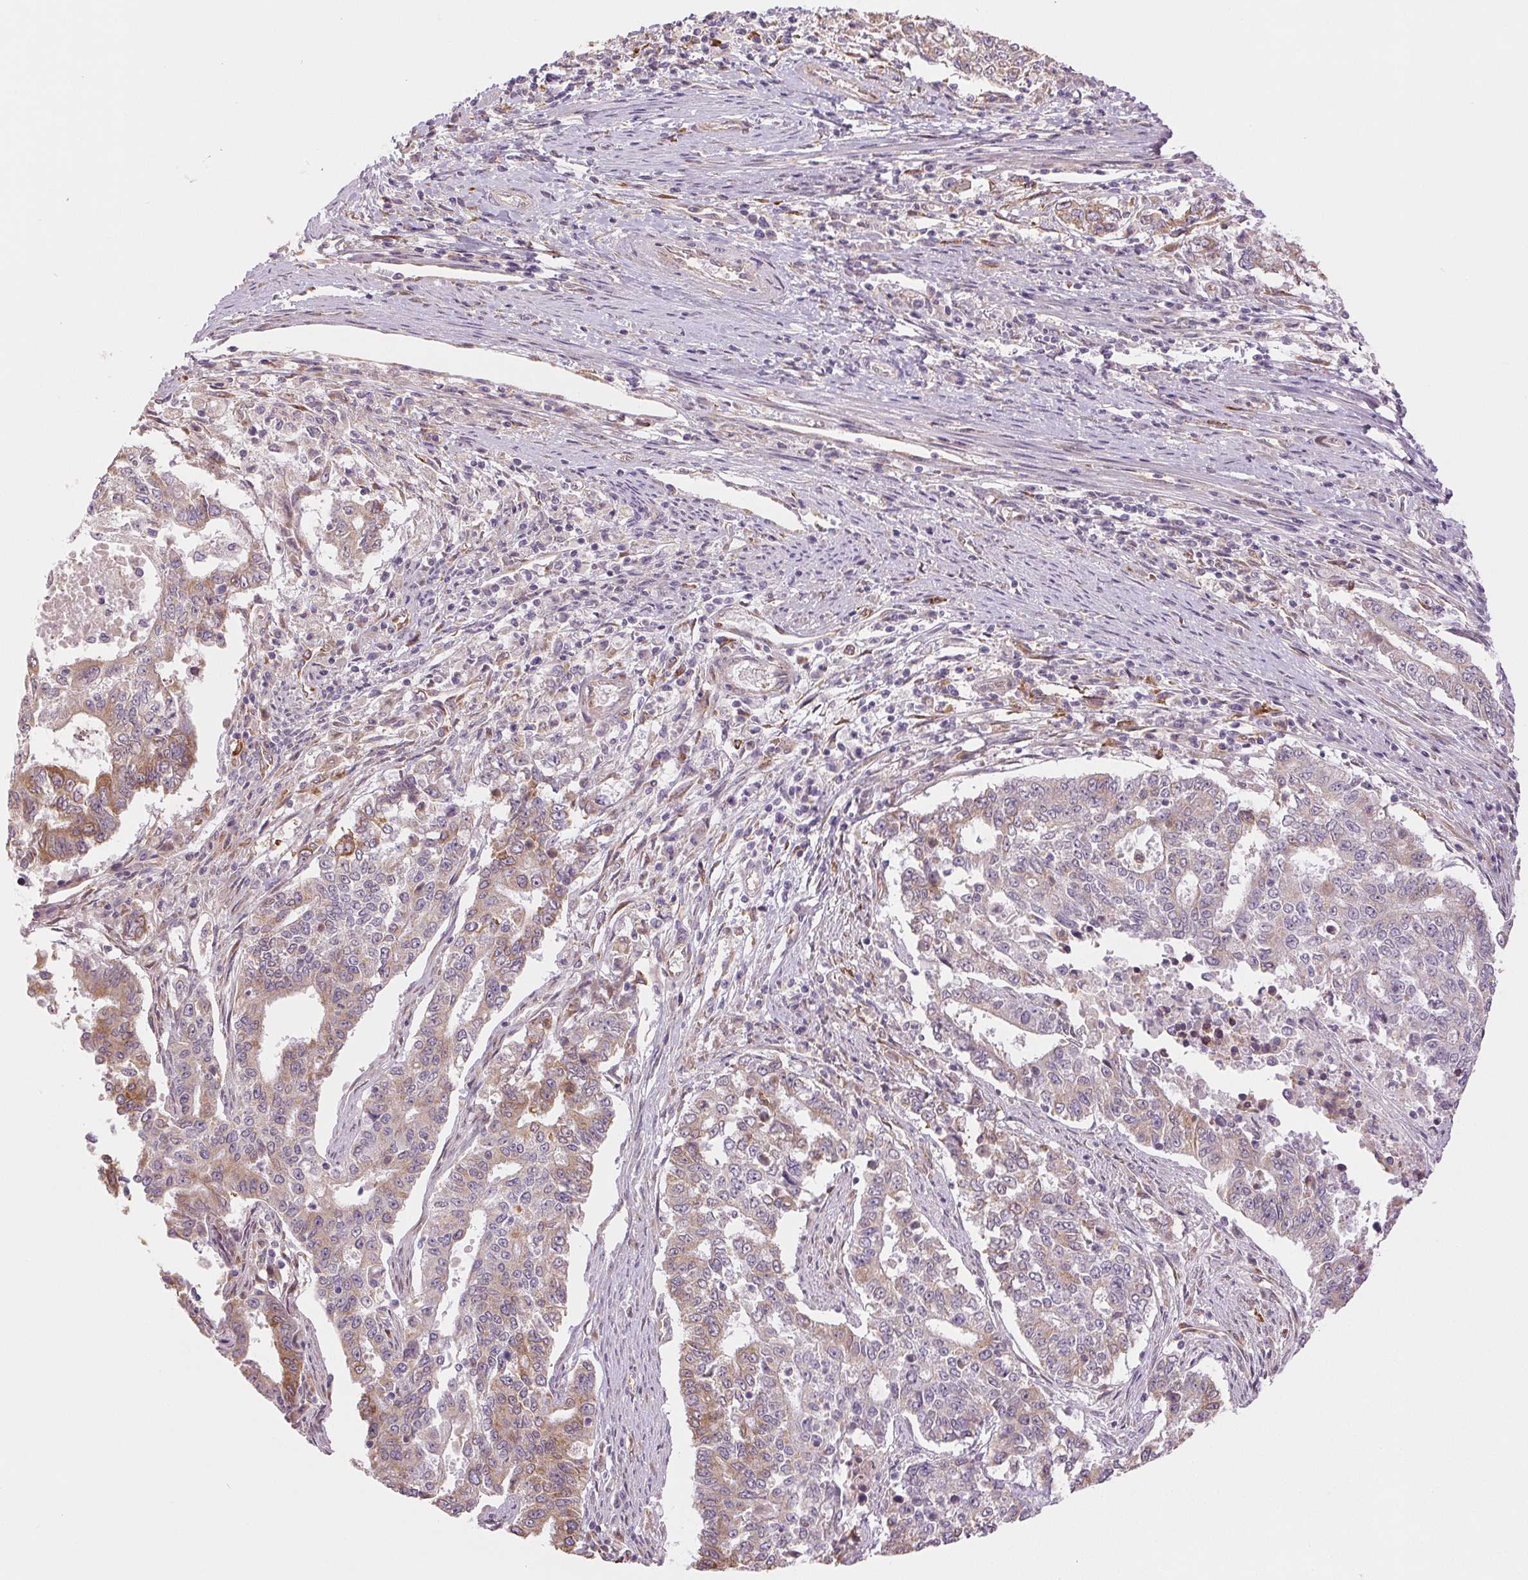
{"staining": {"intensity": "weak", "quantity": "25%-75%", "location": "cytoplasmic/membranous"}, "tissue": "endometrial cancer", "cell_type": "Tumor cells", "image_type": "cancer", "snomed": [{"axis": "morphology", "description": "Adenocarcinoma, NOS"}, {"axis": "topography", "description": "Uterus"}], "caption": "Endometrial adenocarcinoma stained for a protein demonstrates weak cytoplasmic/membranous positivity in tumor cells. (DAB (3,3'-diaminobenzidine) = brown stain, brightfield microscopy at high magnification).", "gene": "METTL17", "patient": {"sex": "female", "age": 59}}